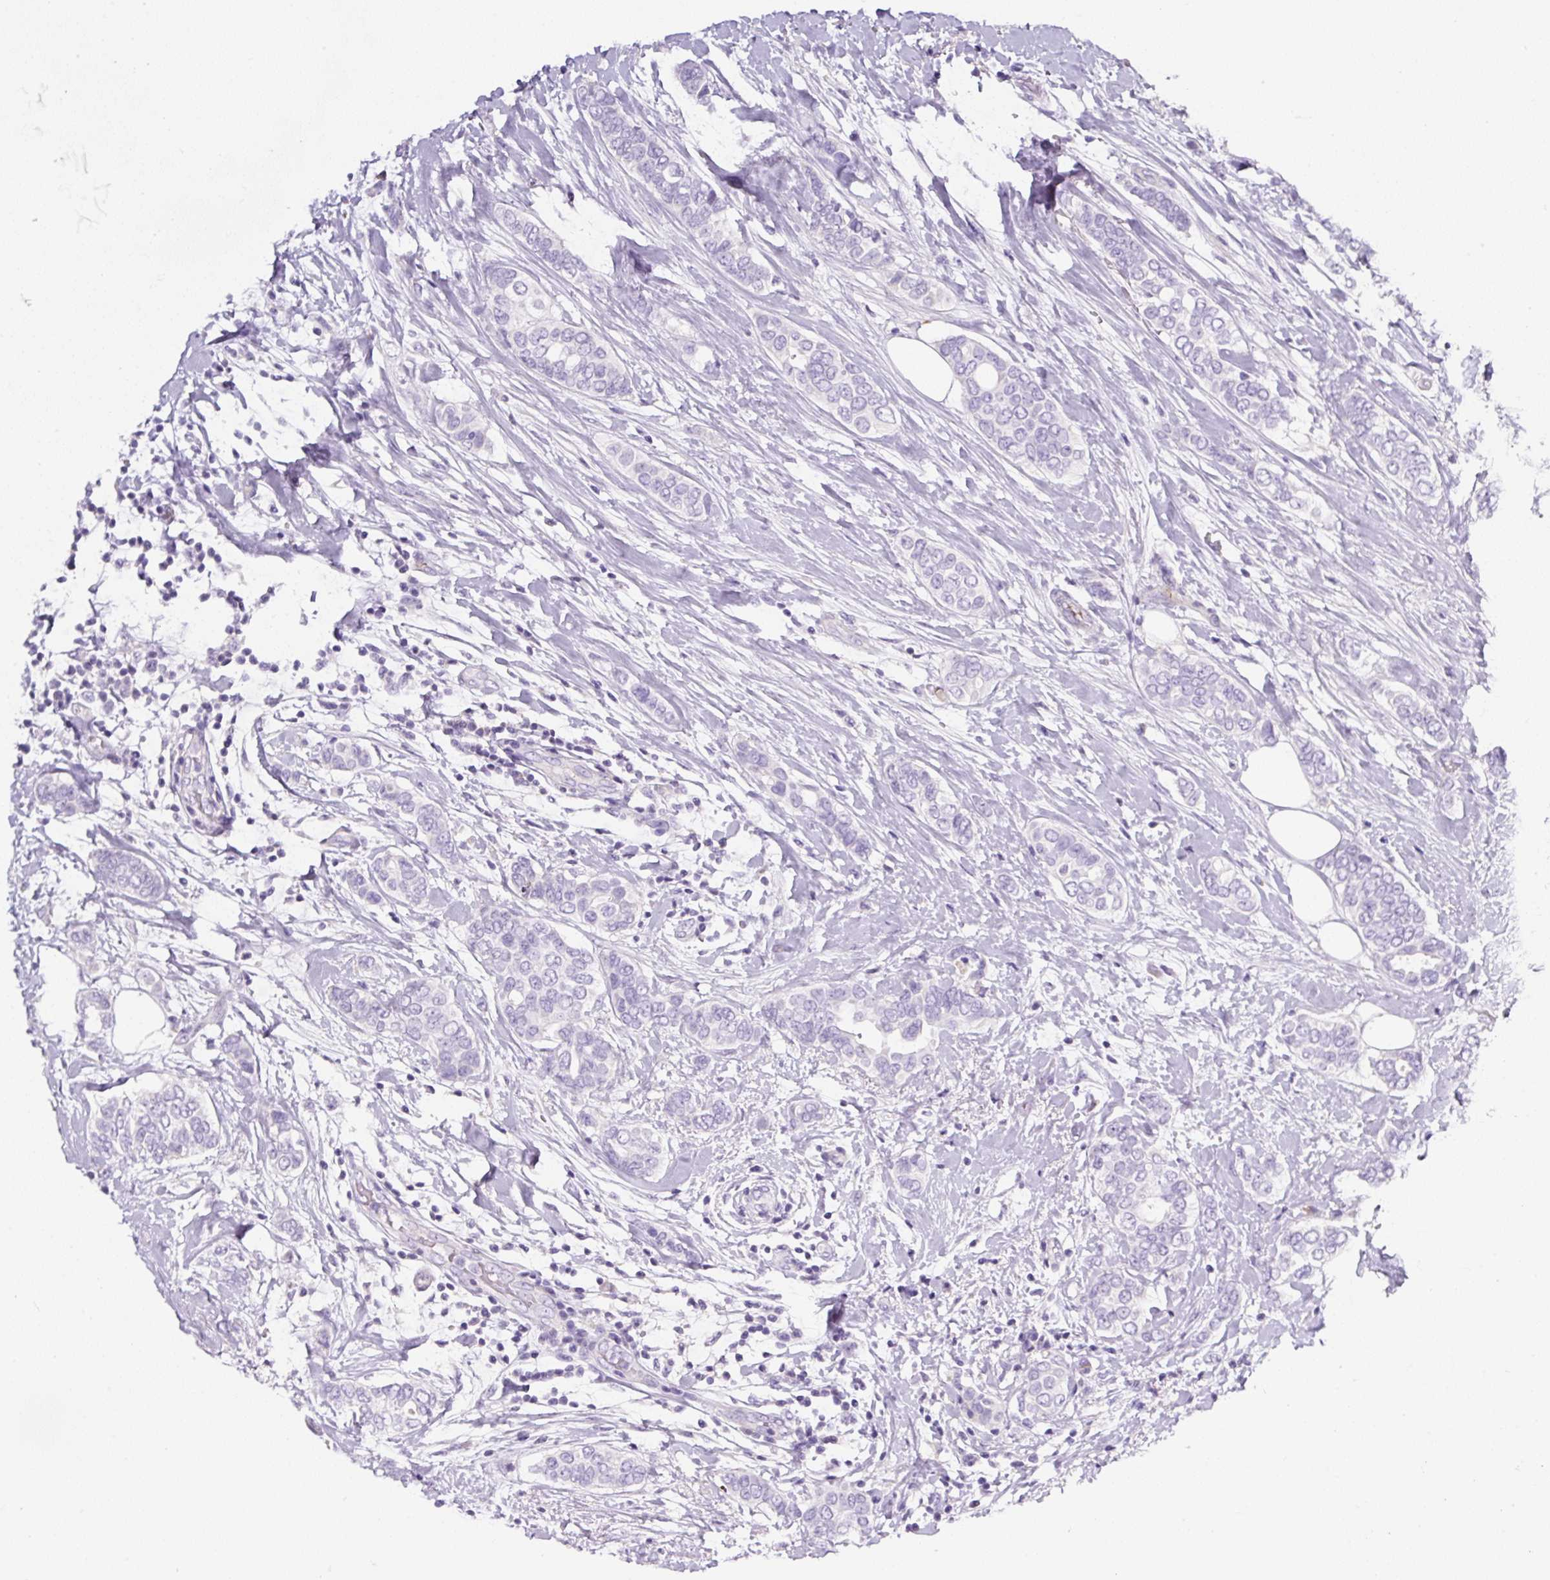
{"staining": {"intensity": "negative", "quantity": "none", "location": "none"}, "tissue": "breast cancer", "cell_type": "Tumor cells", "image_type": "cancer", "snomed": [{"axis": "morphology", "description": "Lobular carcinoma"}, {"axis": "topography", "description": "Breast"}], "caption": "Human breast cancer stained for a protein using immunohistochemistry (IHC) exhibits no positivity in tumor cells.", "gene": "OR14A2", "patient": {"sex": "female", "age": 51}}